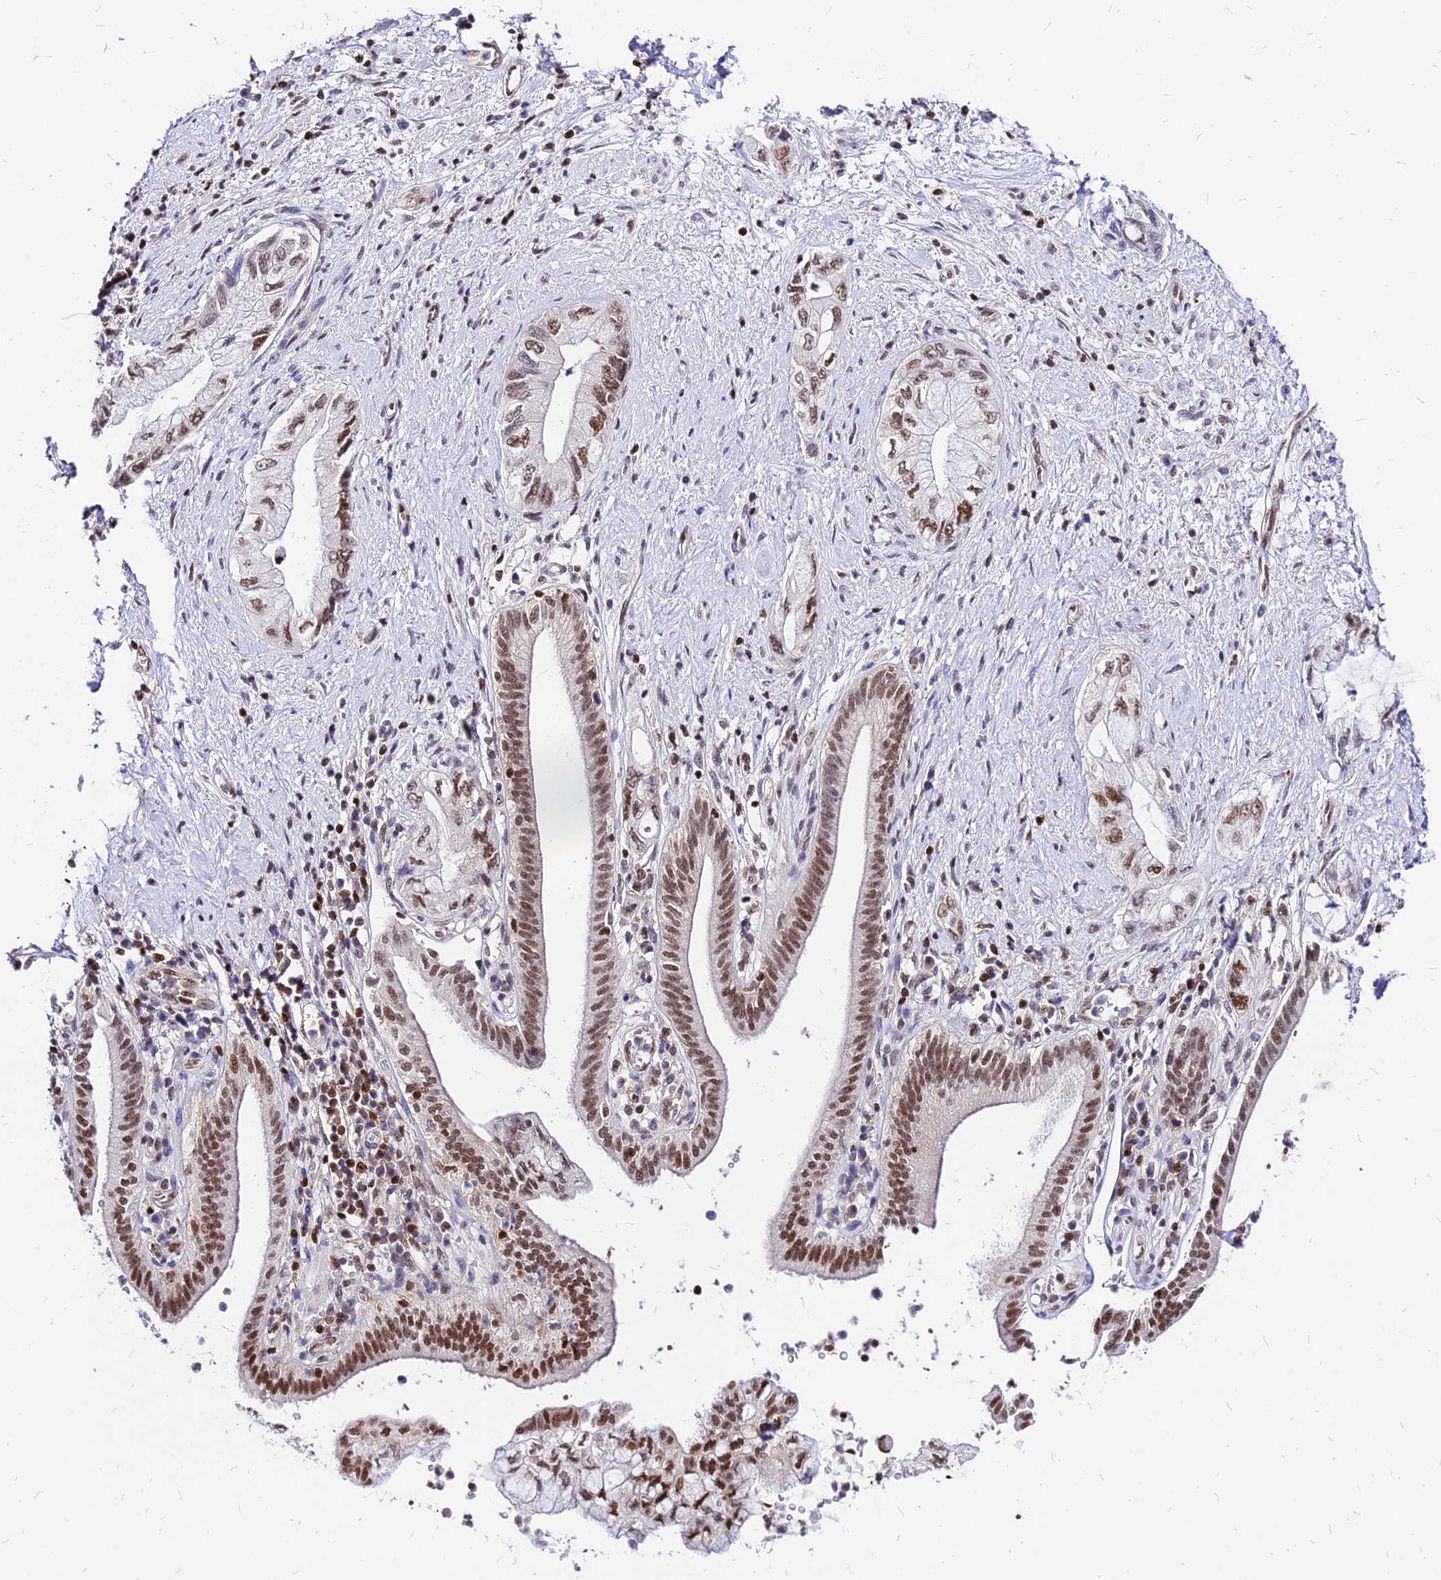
{"staining": {"intensity": "moderate", "quantity": "25%-75%", "location": "nuclear"}, "tissue": "pancreatic cancer", "cell_type": "Tumor cells", "image_type": "cancer", "snomed": [{"axis": "morphology", "description": "Adenocarcinoma, NOS"}, {"axis": "topography", "description": "Pancreas"}], "caption": "Pancreatic cancer was stained to show a protein in brown. There is medium levels of moderate nuclear positivity in about 25%-75% of tumor cells. The protein is shown in brown color, while the nuclei are stained blue.", "gene": "PAXX", "patient": {"sex": "female", "age": 73}}